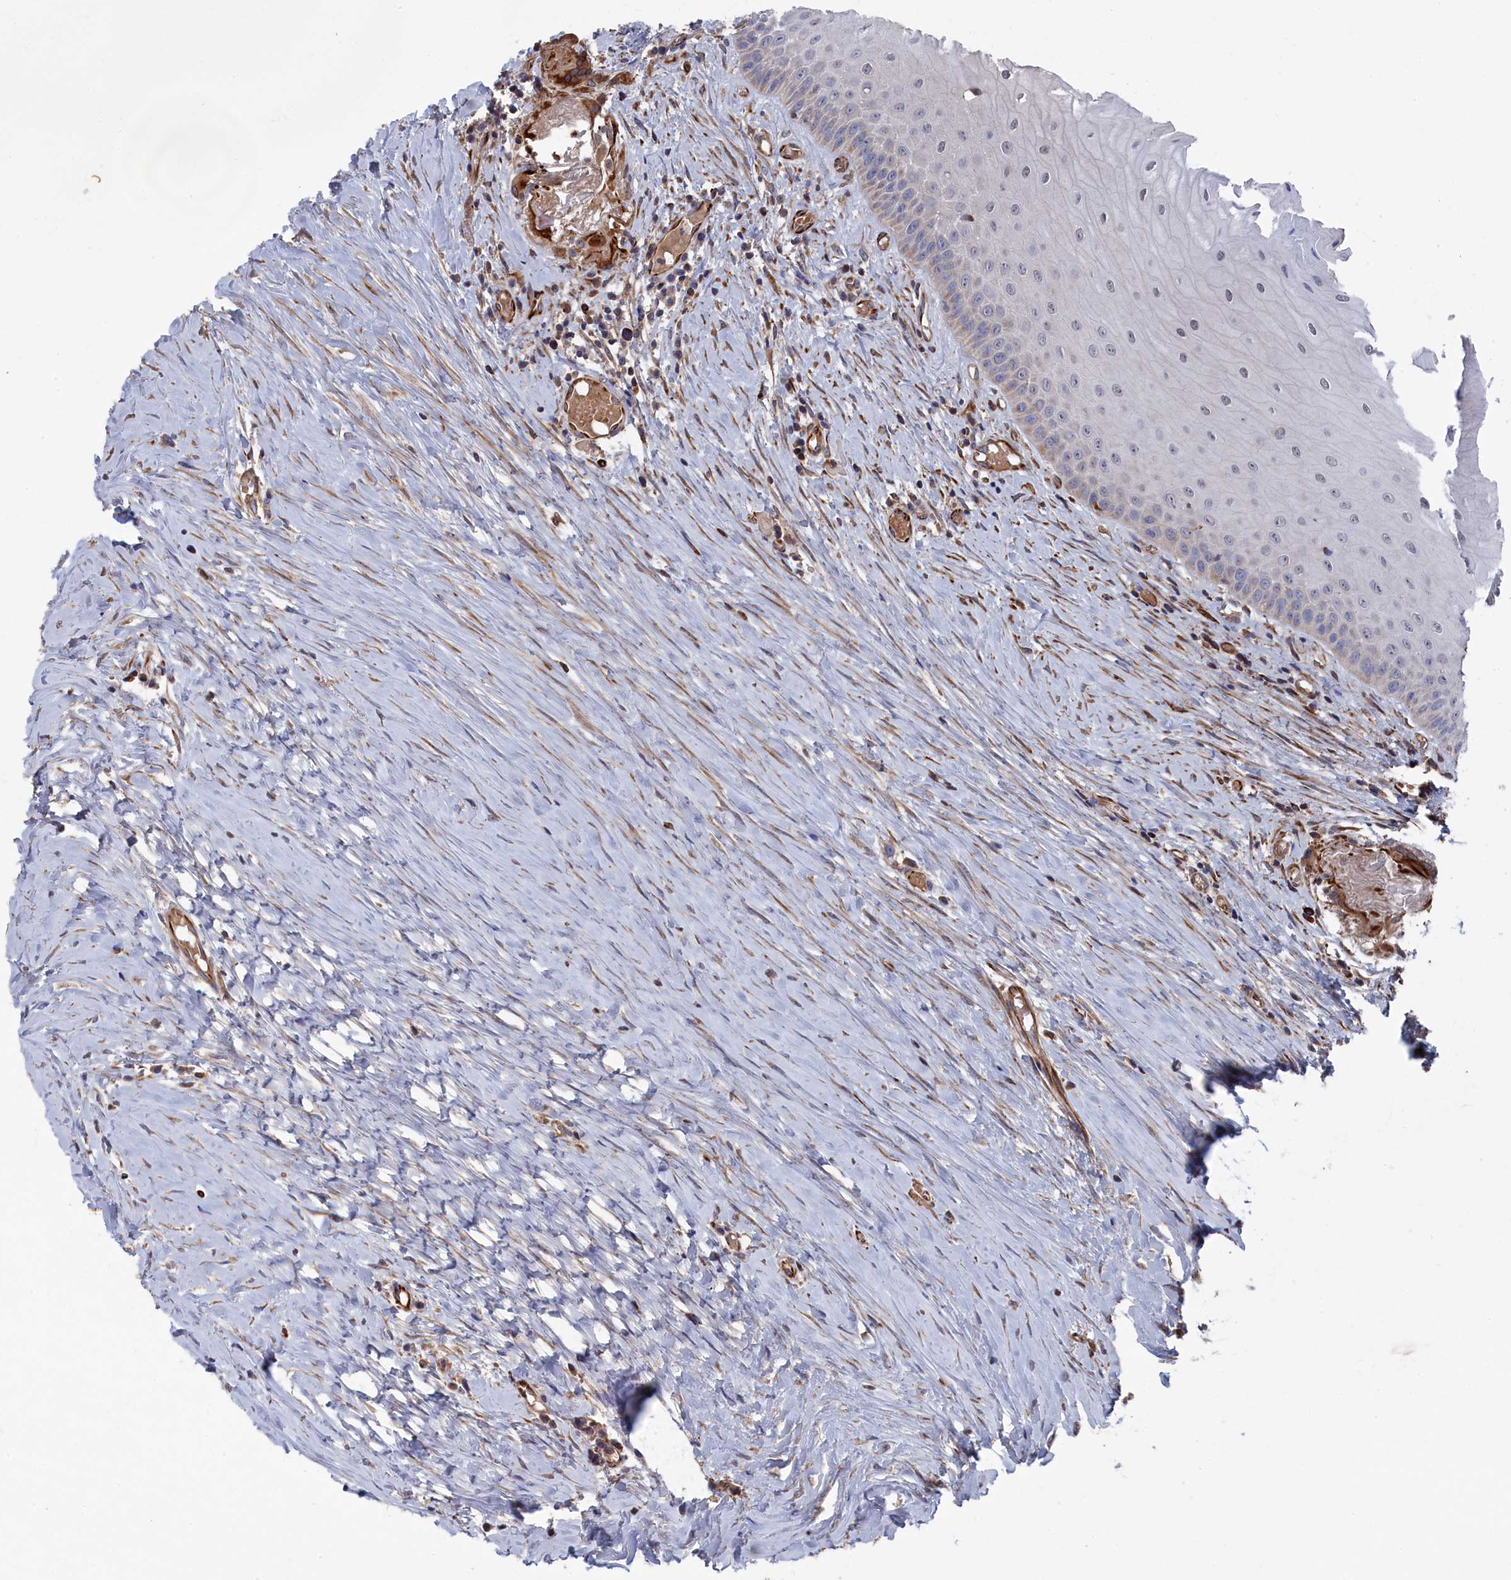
{"staining": {"intensity": "weak", "quantity": "<25%", "location": "cytoplasmic/membranous"}, "tissue": "oral mucosa", "cell_type": "Squamous epithelial cells", "image_type": "normal", "snomed": [{"axis": "morphology", "description": "Normal tissue, NOS"}, {"axis": "topography", "description": "Skeletal muscle"}, {"axis": "topography", "description": "Oral tissue"}, {"axis": "topography", "description": "Peripheral nerve tissue"}], "caption": "Immunohistochemical staining of benign oral mucosa reveals no significant positivity in squamous epithelial cells.", "gene": "SMG9", "patient": {"sex": "female", "age": 84}}